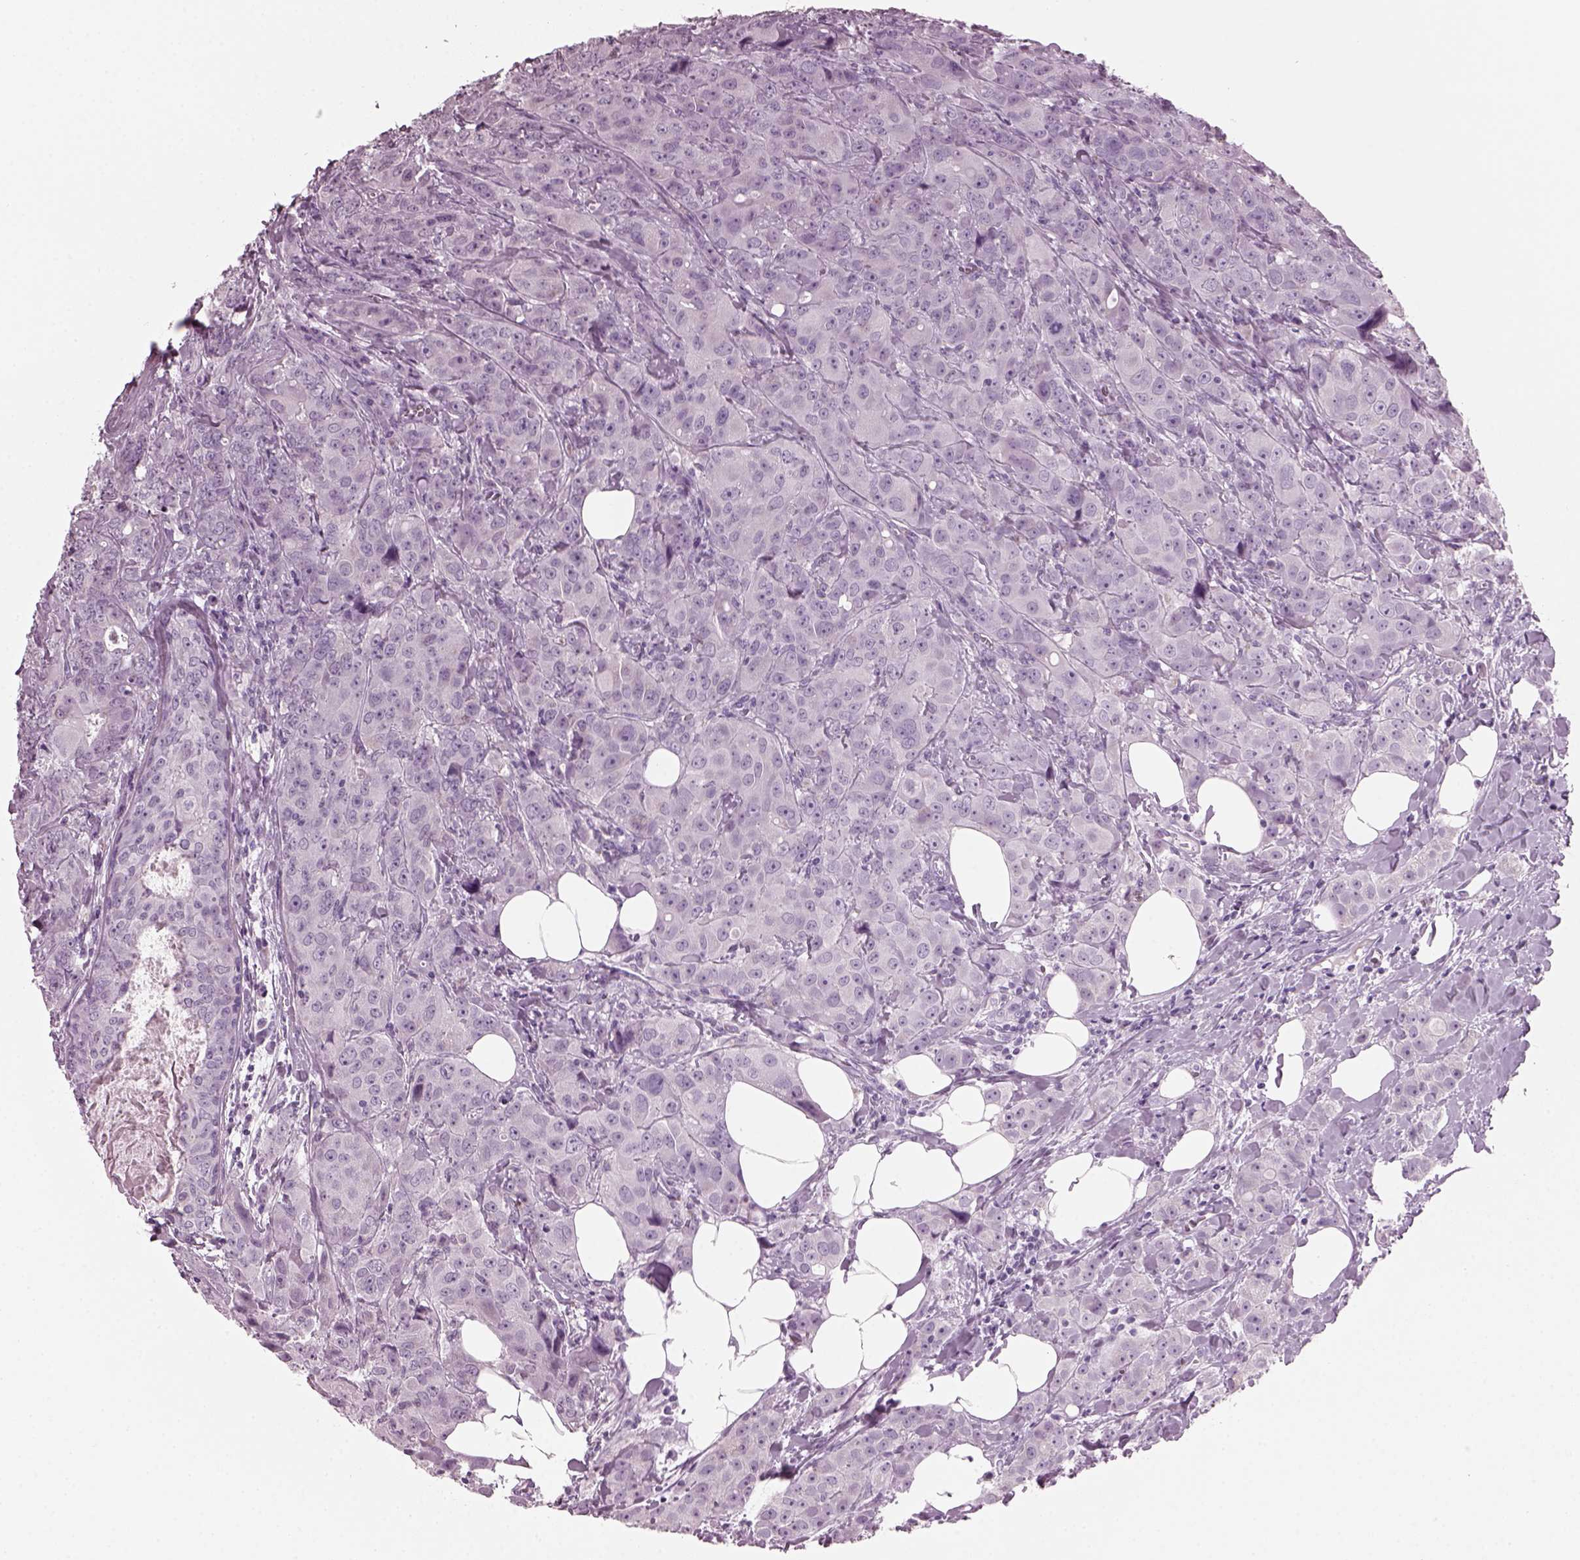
{"staining": {"intensity": "negative", "quantity": "none", "location": "none"}, "tissue": "breast cancer", "cell_type": "Tumor cells", "image_type": "cancer", "snomed": [{"axis": "morphology", "description": "Duct carcinoma"}, {"axis": "topography", "description": "Breast"}], "caption": "A histopathology image of breast cancer stained for a protein shows no brown staining in tumor cells.", "gene": "PRR9", "patient": {"sex": "female", "age": 43}}